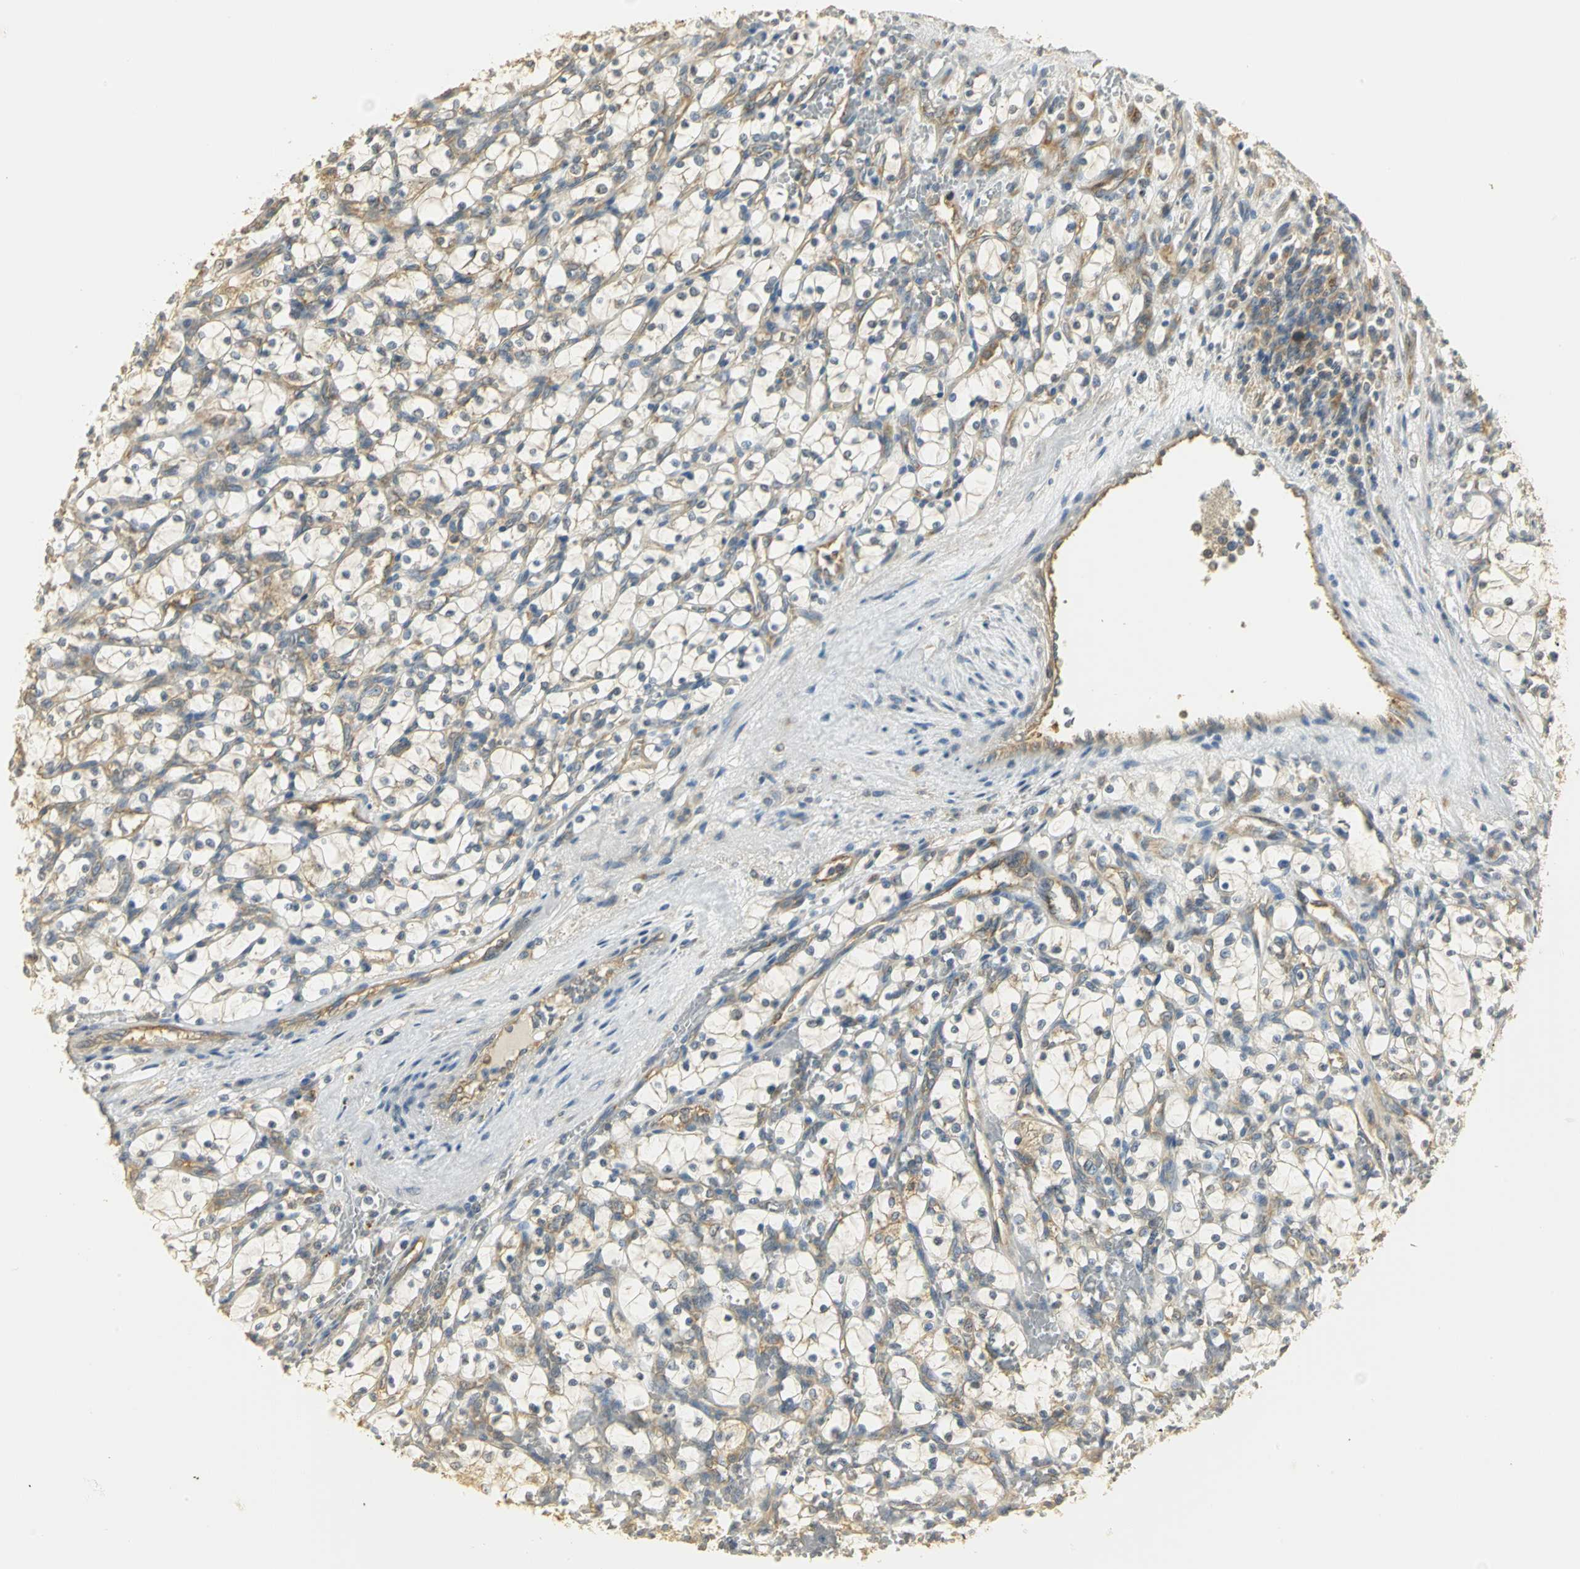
{"staining": {"intensity": "moderate", "quantity": "25%-75%", "location": "cytoplasmic/membranous"}, "tissue": "renal cancer", "cell_type": "Tumor cells", "image_type": "cancer", "snomed": [{"axis": "morphology", "description": "Adenocarcinoma, NOS"}, {"axis": "topography", "description": "Kidney"}], "caption": "Adenocarcinoma (renal) tissue demonstrates moderate cytoplasmic/membranous expression in approximately 25%-75% of tumor cells", "gene": "RARS1", "patient": {"sex": "female", "age": 69}}